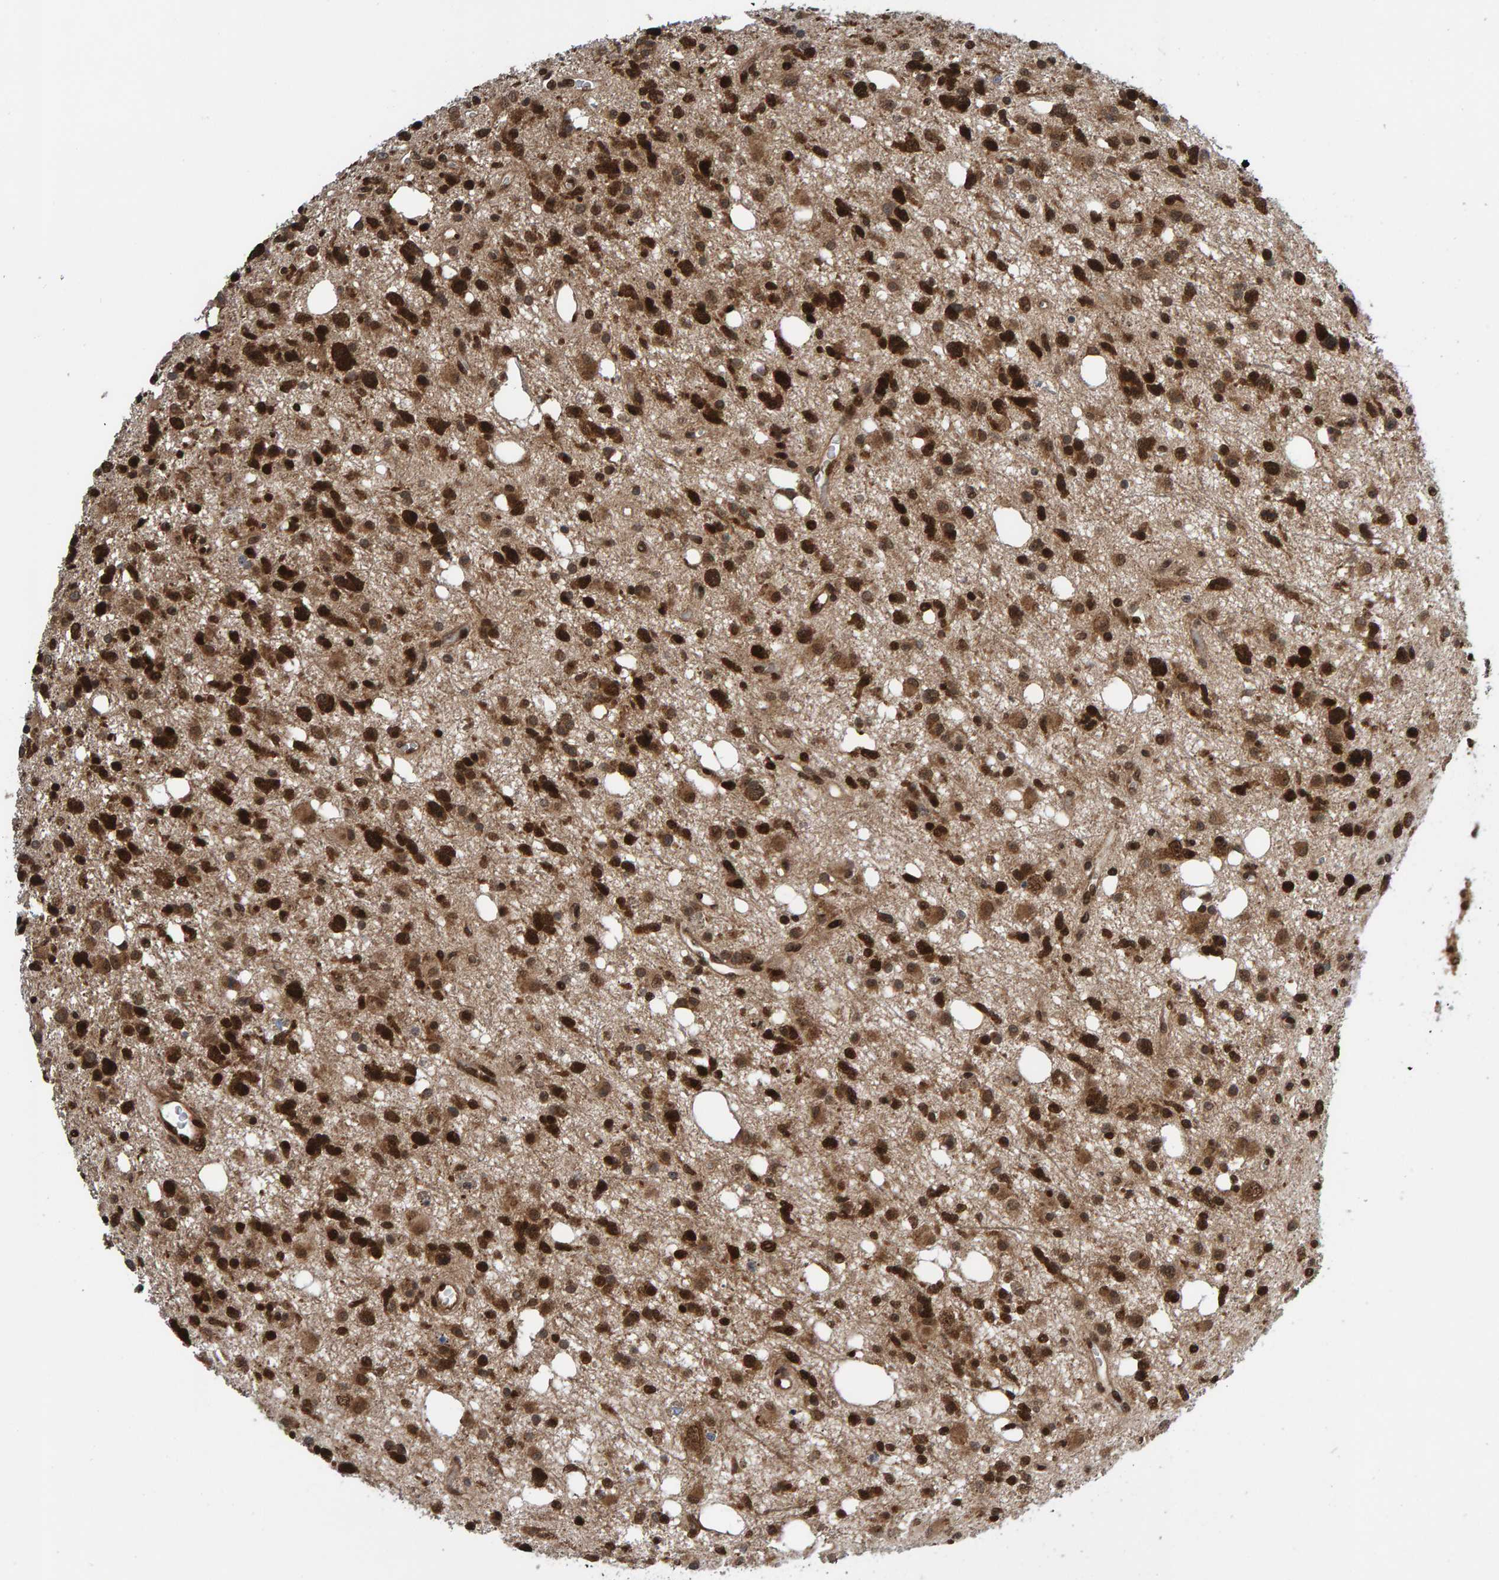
{"staining": {"intensity": "strong", "quantity": ">75%", "location": "cytoplasmic/membranous,nuclear"}, "tissue": "glioma", "cell_type": "Tumor cells", "image_type": "cancer", "snomed": [{"axis": "morphology", "description": "Glioma, malignant, High grade"}, {"axis": "topography", "description": "Brain"}], "caption": "Immunohistochemistry micrograph of neoplastic tissue: human malignant glioma (high-grade) stained using IHC demonstrates high levels of strong protein expression localized specifically in the cytoplasmic/membranous and nuclear of tumor cells, appearing as a cytoplasmic/membranous and nuclear brown color.", "gene": "ZNF366", "patient": {"sex": "female", "age": 62}}